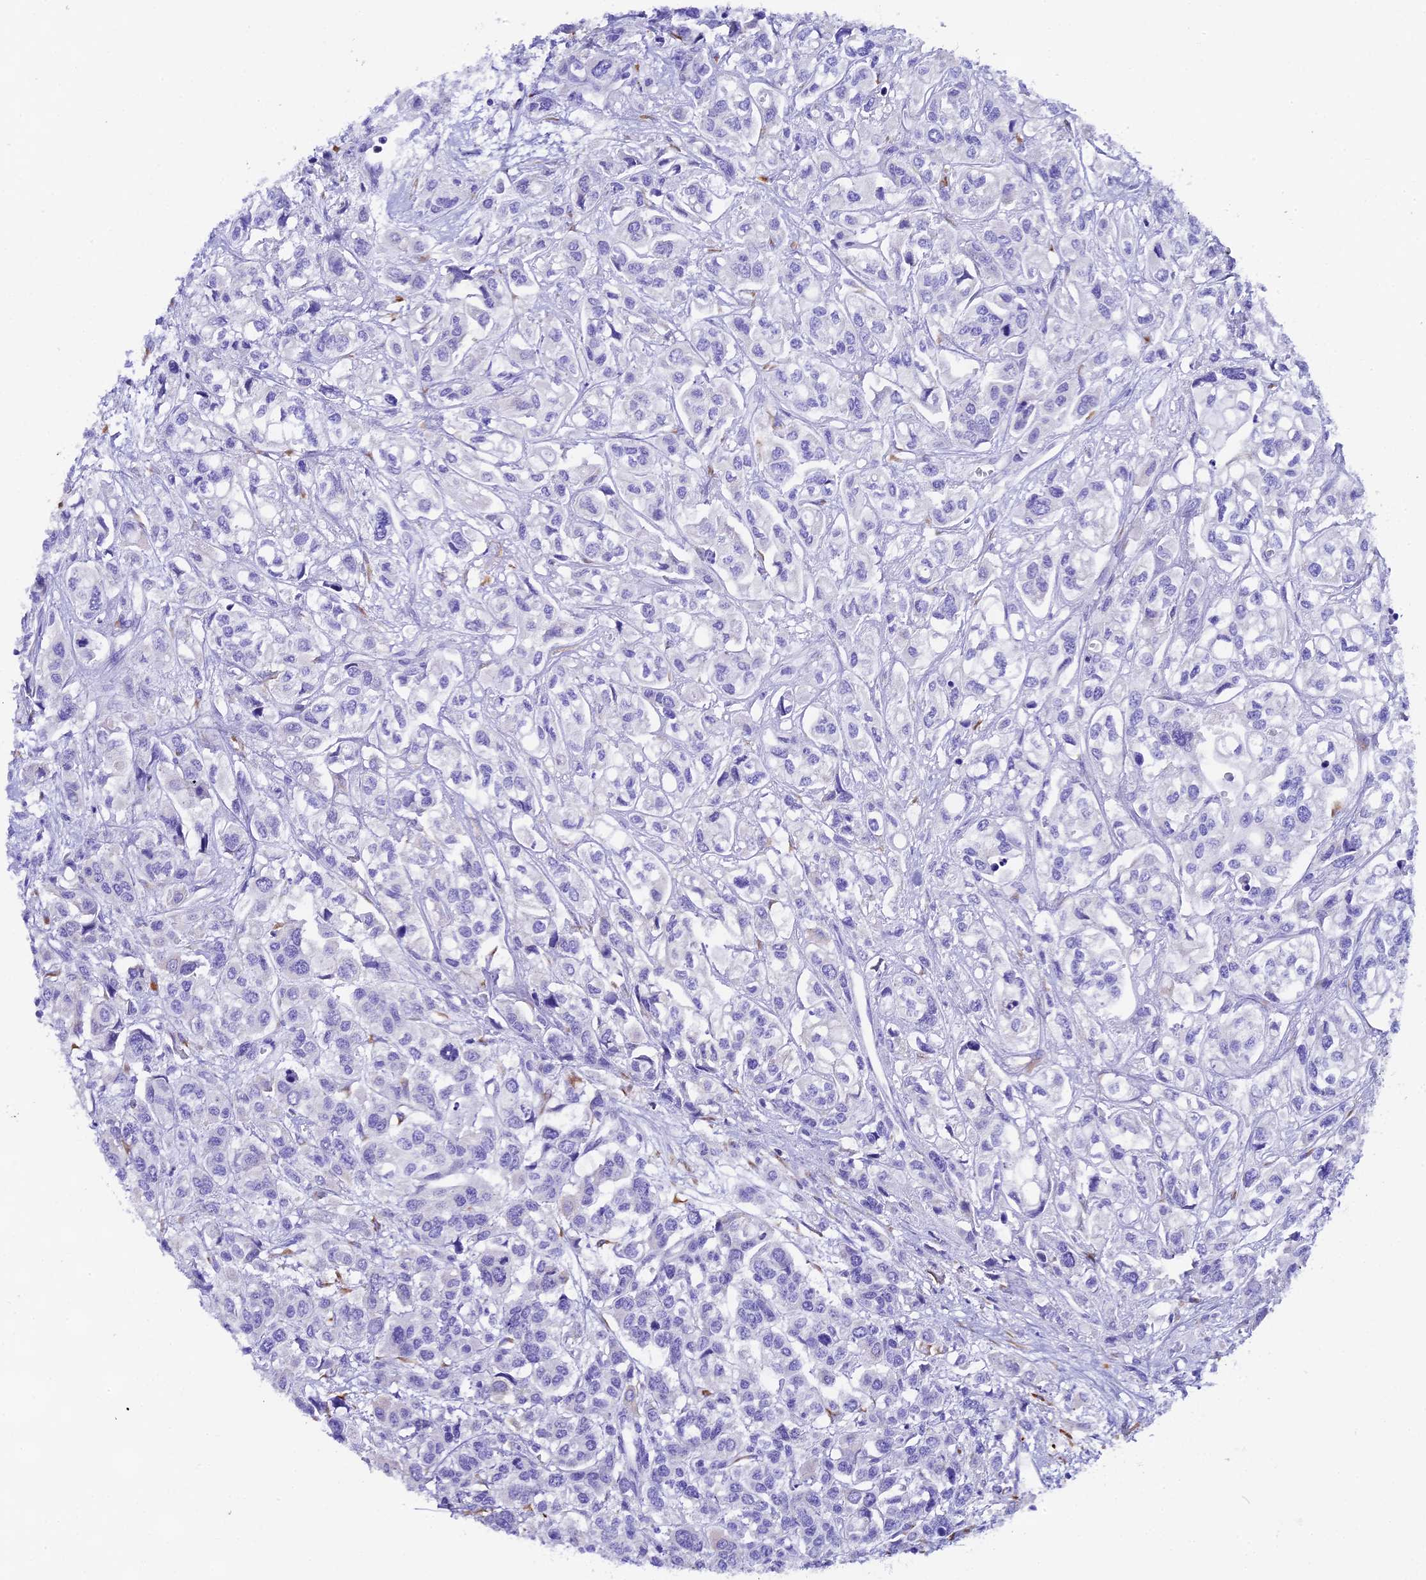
{"staining": {"intensity": "negative", "quantity": "none", "location": "none"}, "tissue": "urothelial cancer", "cell_type": "Tumor cells", "image_type": "cancer", "snomed": [{"axis": "morphology", "description": "Urothelial carcinoma, High grade"}, {"axis": "topography", "description": "Urinary bladder"}], "caption": "Tumor cells are negative for brown protein staining in urothelial cancer.", "gene": "FKBP11", "patient": {"sex": "male", "age": 67}}